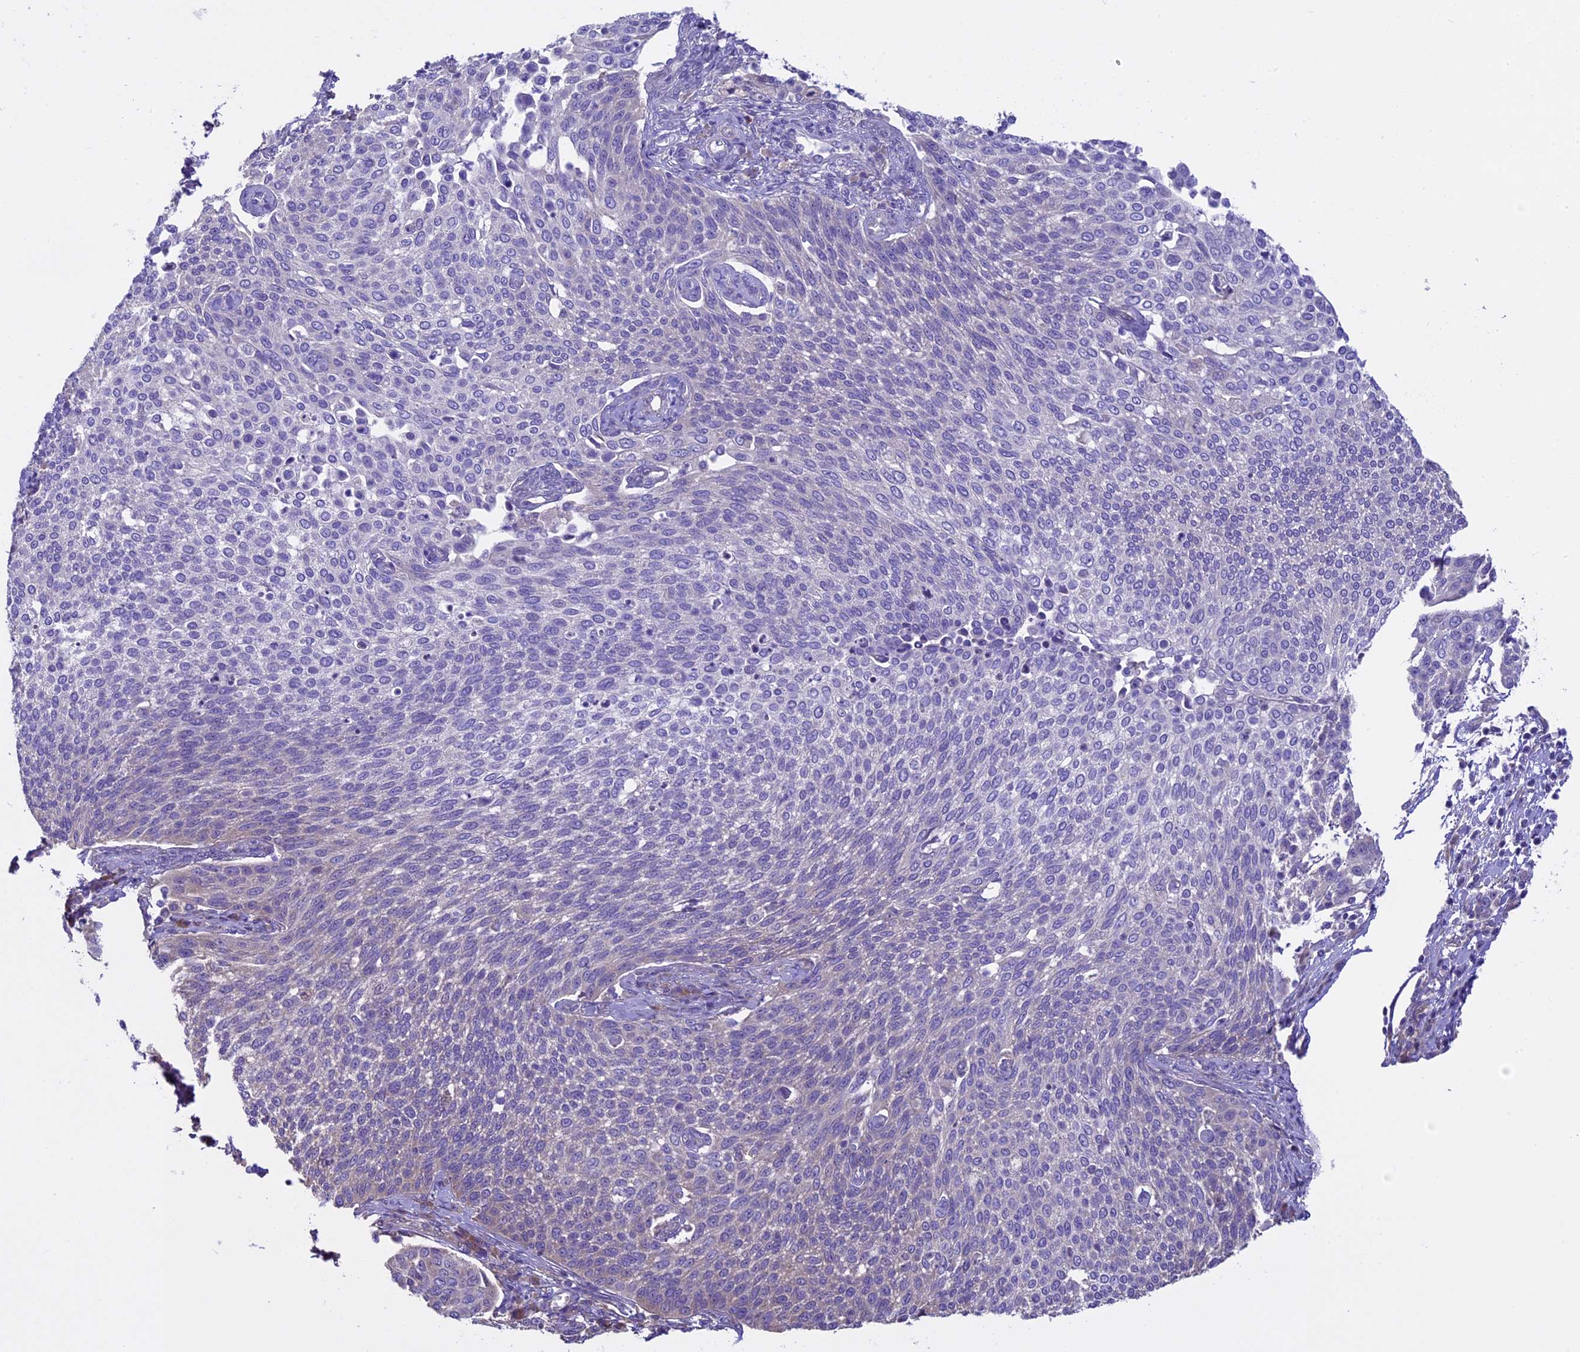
{"staining": {"intensity": "negative", "quantity": "none", "location": "none"}, "tissue": "cervical cancer", "cell_type": "Tumor cells", "image_type": "cancer", "snomed": [{"axis": "morphology", "description": "Squamous cell carcinoma, NOS"}, {"axis": "topography", "description": "Cervix"}], "caption": "The immunohistochemistry (IHC) image has no significant staining in tumor cells of cervical cancer tissue.", "gene": "SPIRE1", "patient": {"sex": "female", "age": 34}}